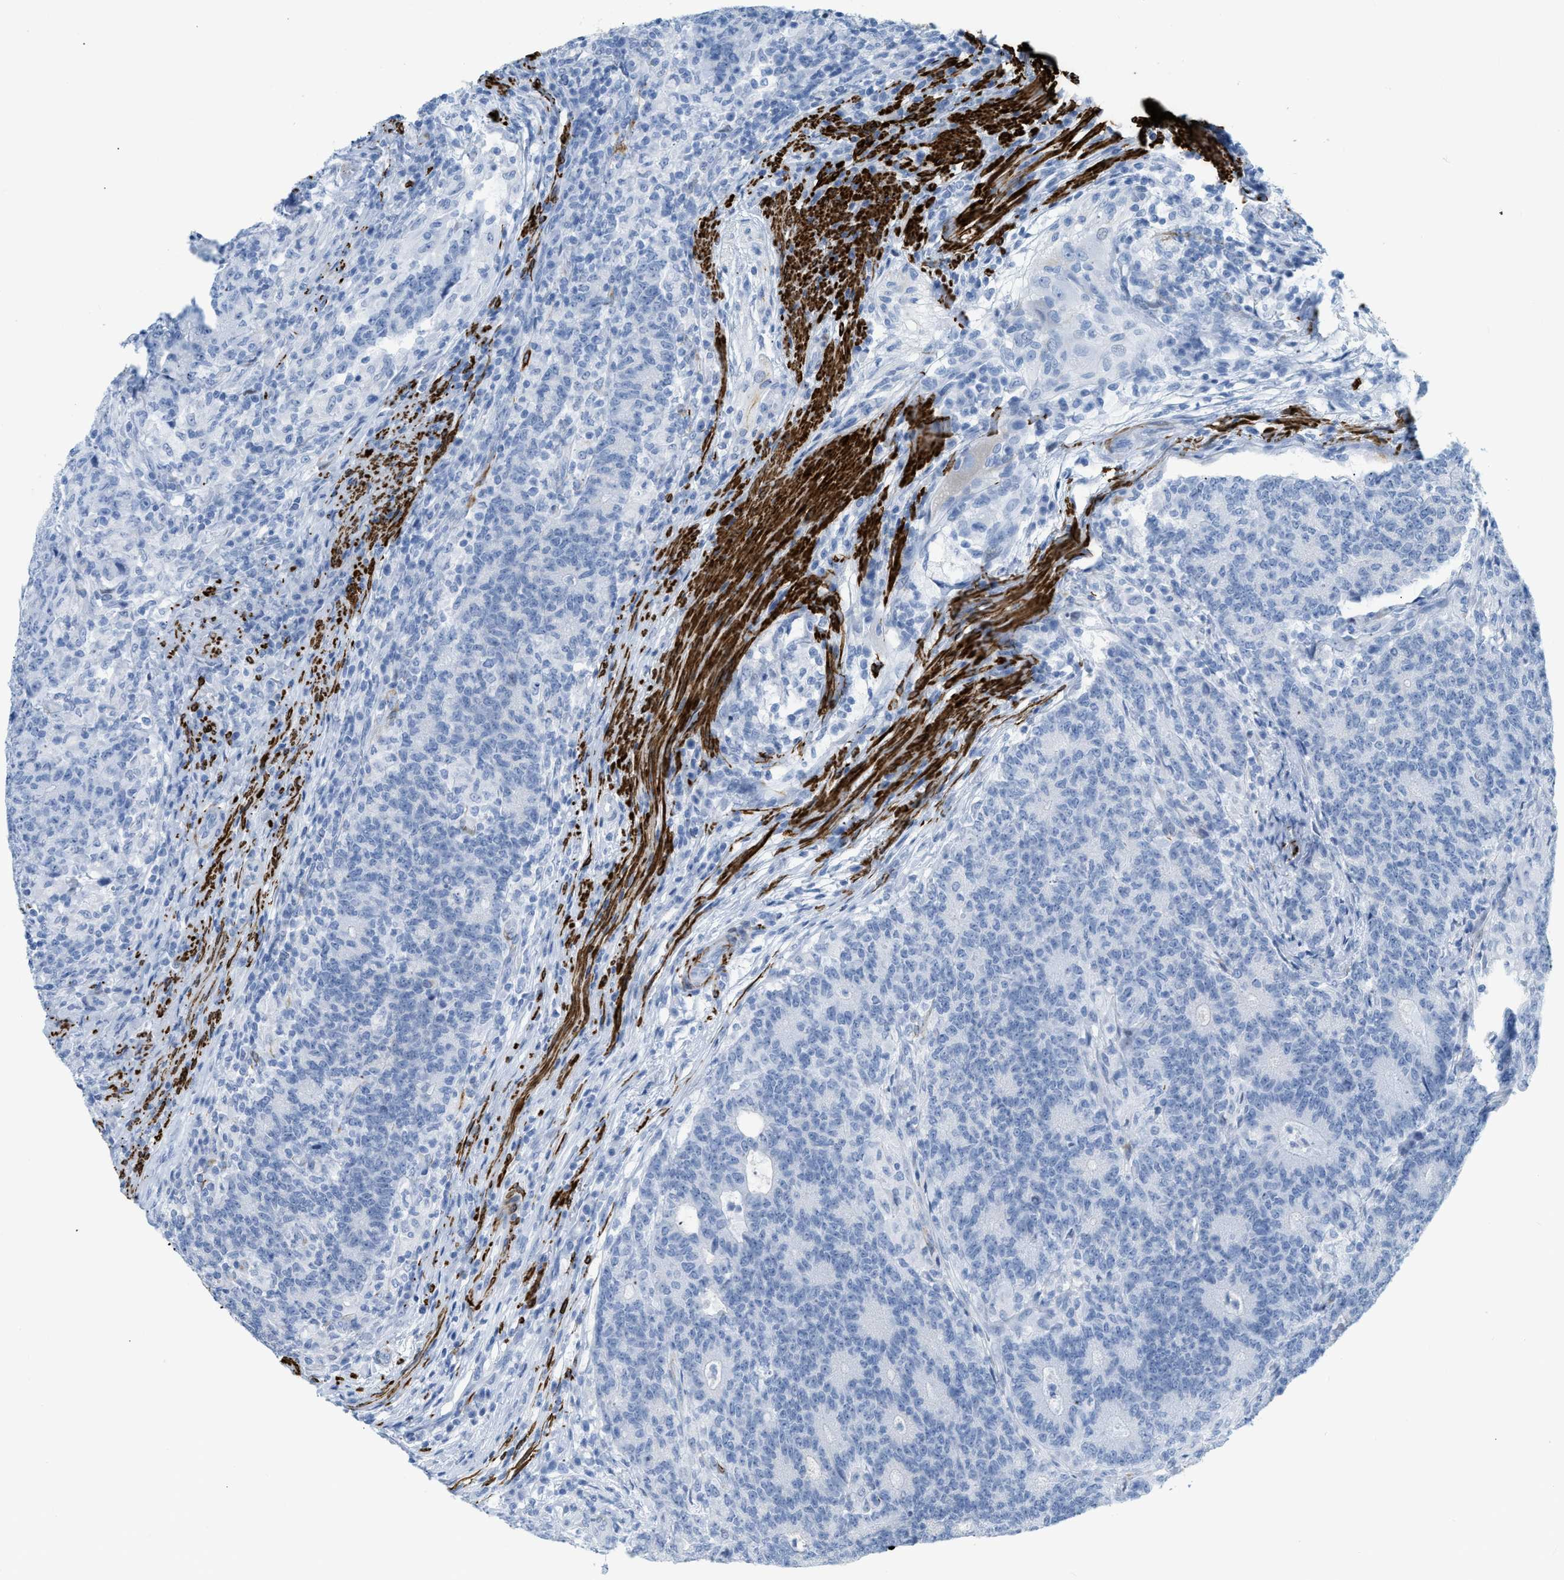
{"staining": {"intensity": "negative", "quantity": "none", "location": "none"}, "tissue": "colorectal cancer", "cell_type": "Tumor cells", "image_type": "cancer", "snomed": [{"axis": "morphology", "description": "Normal tissue, NOS"}, {"axis": "morphology", "description": "Adenocarcinoma, NOS"}, {"axis": "topography", "description": "Colon"}], "caption": "Immunohistochemistry (IHC) of human colorectal cancer exhibits no staining in tumor cells. (Stains: DAB immunohistochemistry (IHC) with hematoxylin counter stain, Microscopy: brightfield microscopy at high magnification).", "gene": "DES", "patient": {"sex": "female", "age": 75}}